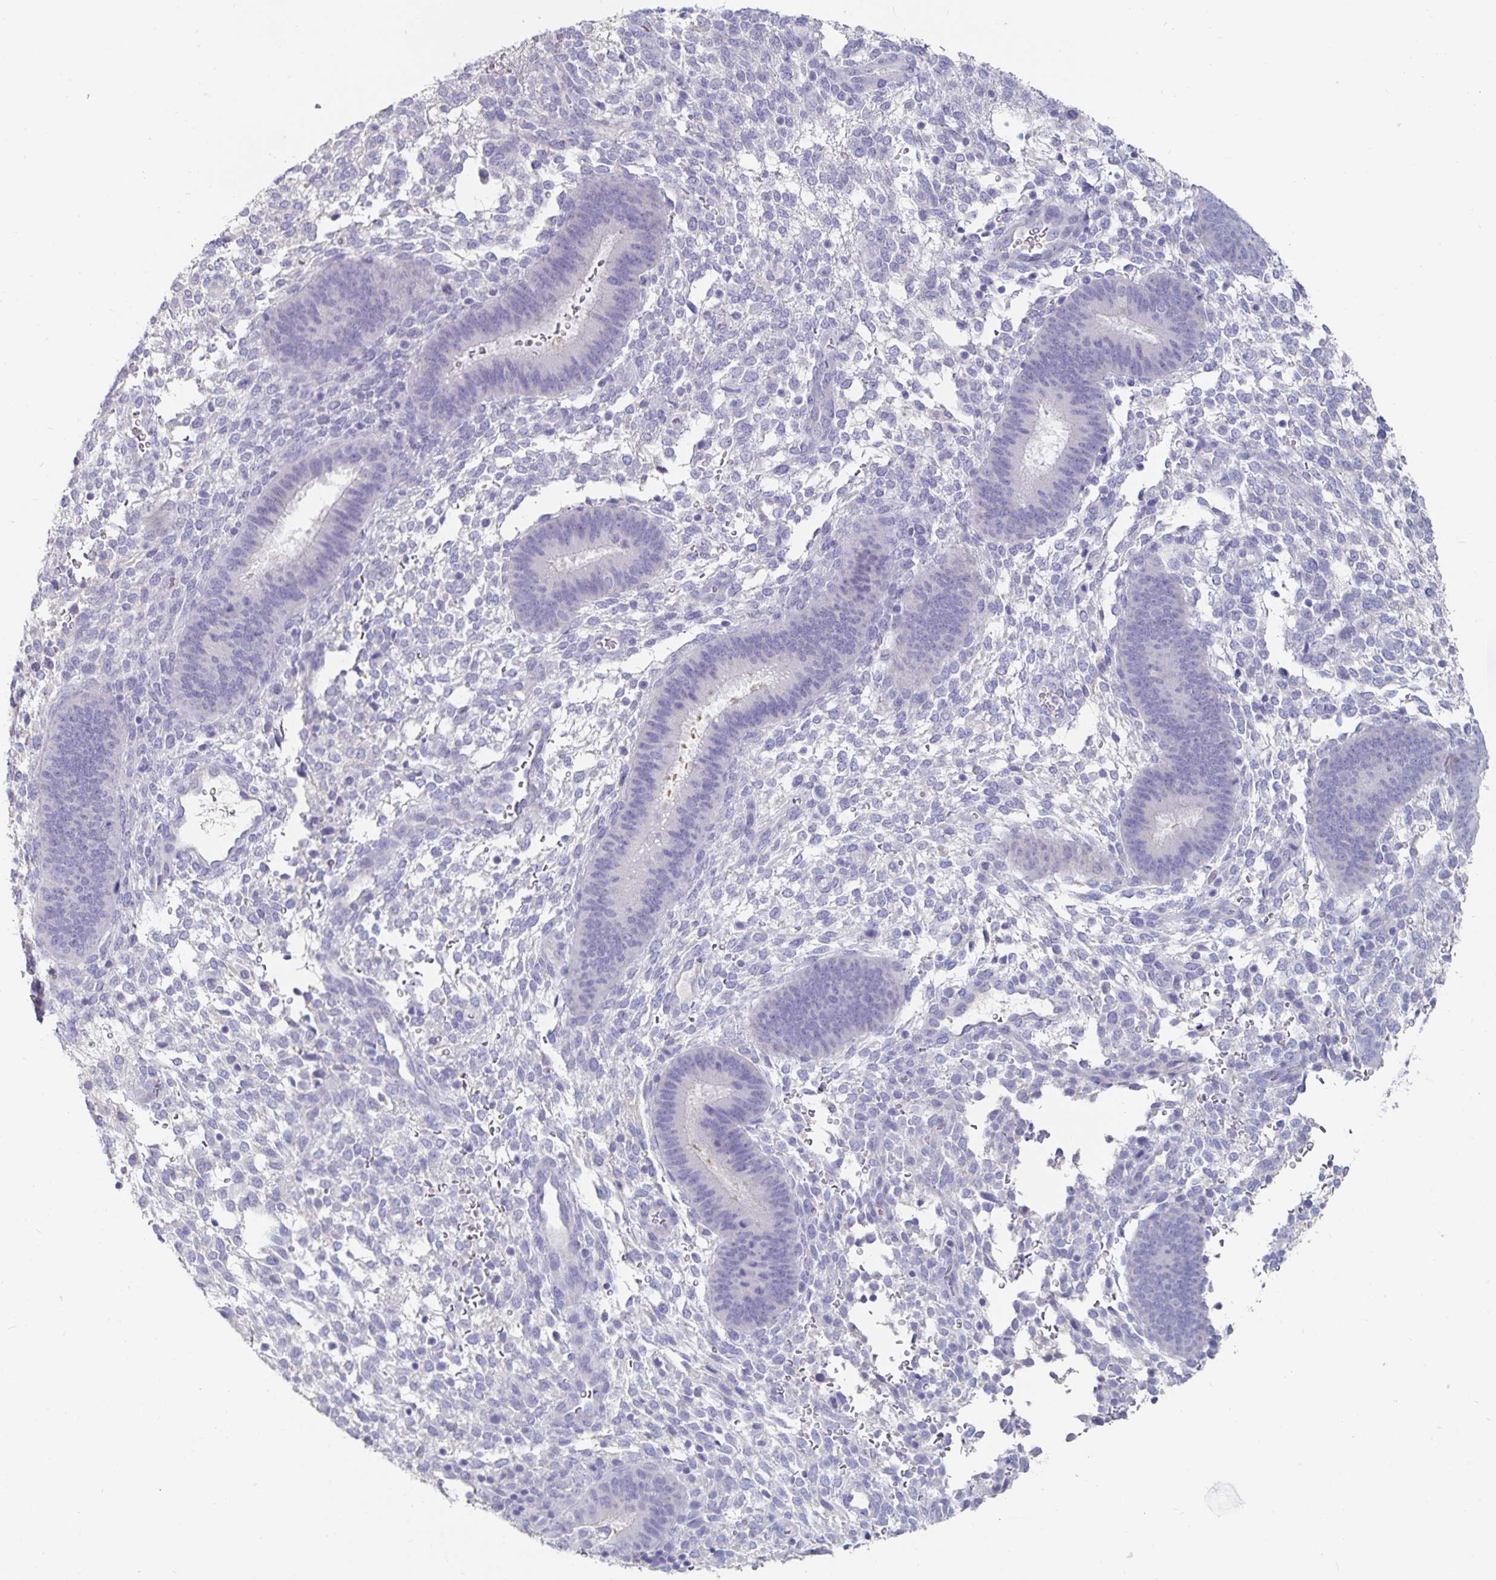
{"staining": {"intensity": "negative", "quantity": "none", "location": "none"}, "tissue": "endometrium", "cell_type": "Cells in endometrial stroma", "image_type": "normal", "snomed": [{"axis": "morphology", "description": "Normal tissue, NOS"}, {"axis": "topography", "description": "Endometrium"}], "caption": "Micrograph shows no significant protein positivity in cells in endometrial stroma of benign endometrium. (DAB immunohistochemistry (IHC) visualized using brightfield microscopy, high magnification).", "gene": "CFAP69", "patient": {"sex": "female", "age": 39}}